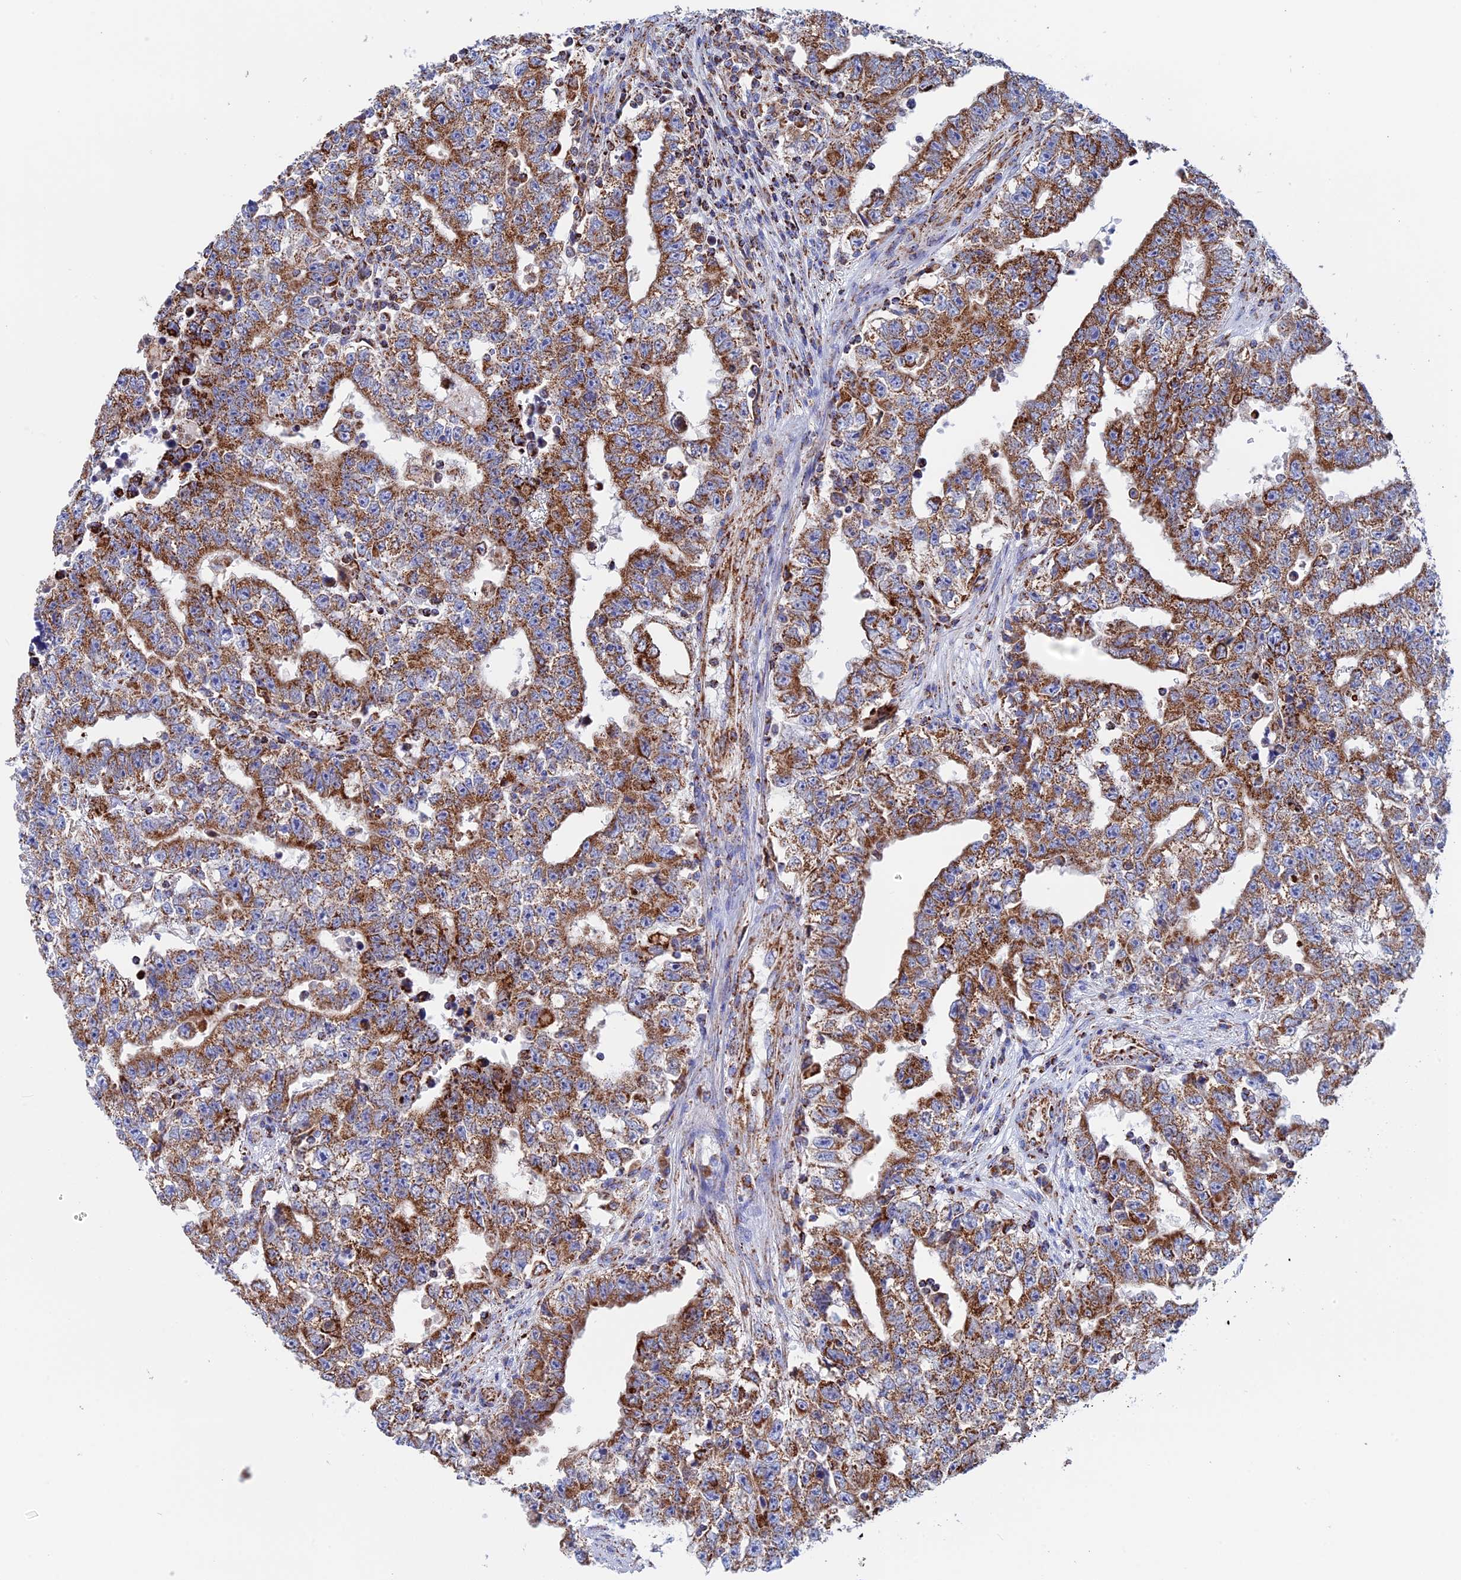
{"staining": {"intensity": "strong", "quantity": ">75%", "location": "cytoplasmic/membranous"}, "tissue": "testis cancer", "cell_type": "Tumor cells", "image_type": "cancer", "snomed": [{"axis": "morphology", "description": "Carcinoma, Embryonal, NOS"}, {"axis": "topography", "description": "Testis"}], "caption": "Testis cancer stained with DAB (3,3'-diaminobenzidine) IHC displays high levels of strong cytoplasmic/membranous expression in approximately >75% of tumor cells.", "gene": "WDR83", "patient": {"sex": "male", "age": 25}}